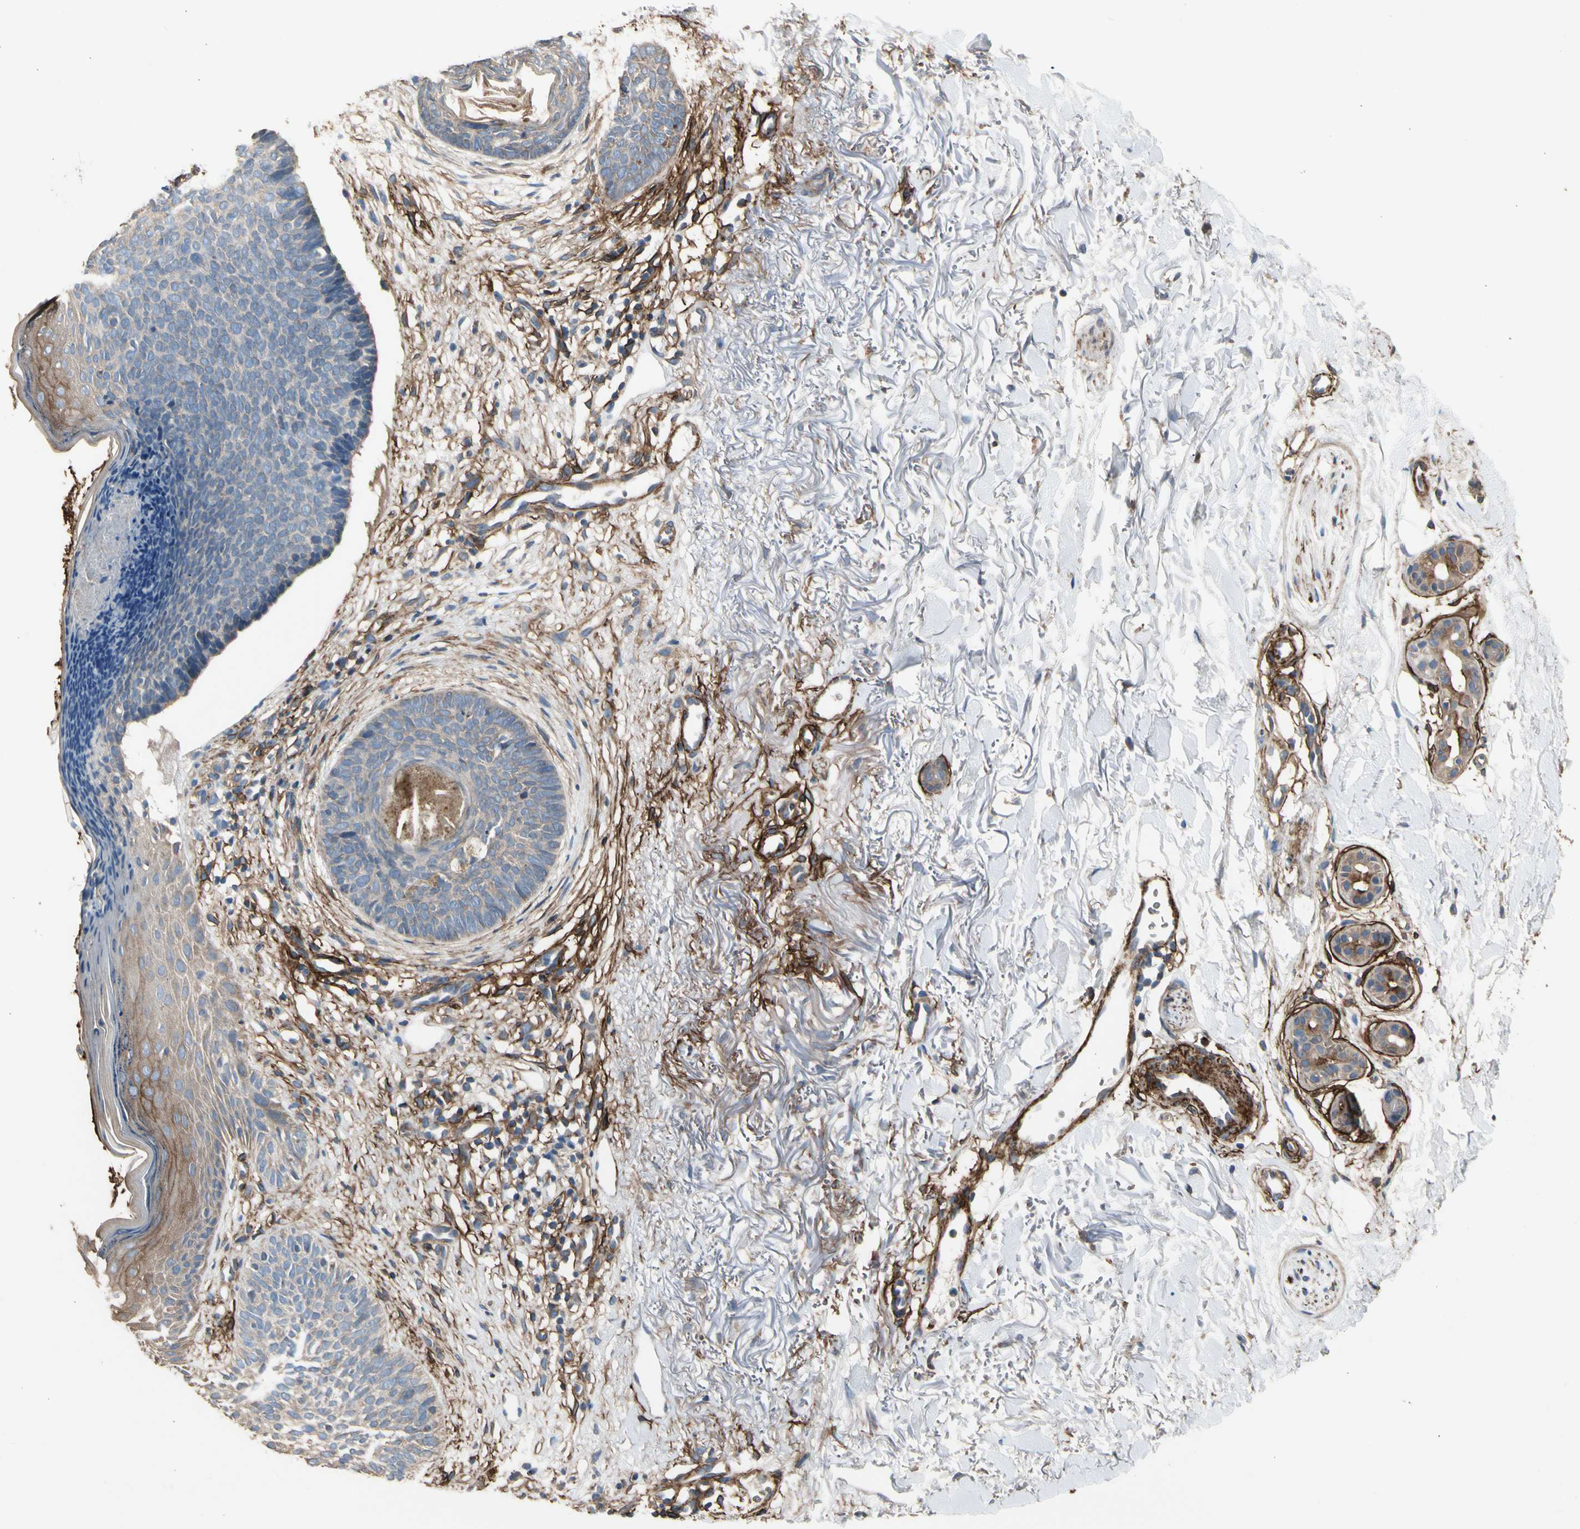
{"staining": {"intensity": "weak", "quantity": ">75%", "location": "cytoplasmic/membranous"}, "tissue": "skin cancer", "cell_type": "Tumor cells", "image_type": "cancer", "snomed": [{"axis": "morphology", "description": "Basal cell carcinoma"}, {"axis": "topography", "description": "Skin"}], "caption": "DAB (3,3'-diaminobenzidine) immunohistochemical staining of skin cancer displays weak cytoplasmic/membranous protein positivity in about >75% of tumor cells. The protein is shown in brown color, while the nuclei are stained blue.", "gene": "SUSD2", "patient": {"sex": "female", "age": 70}}